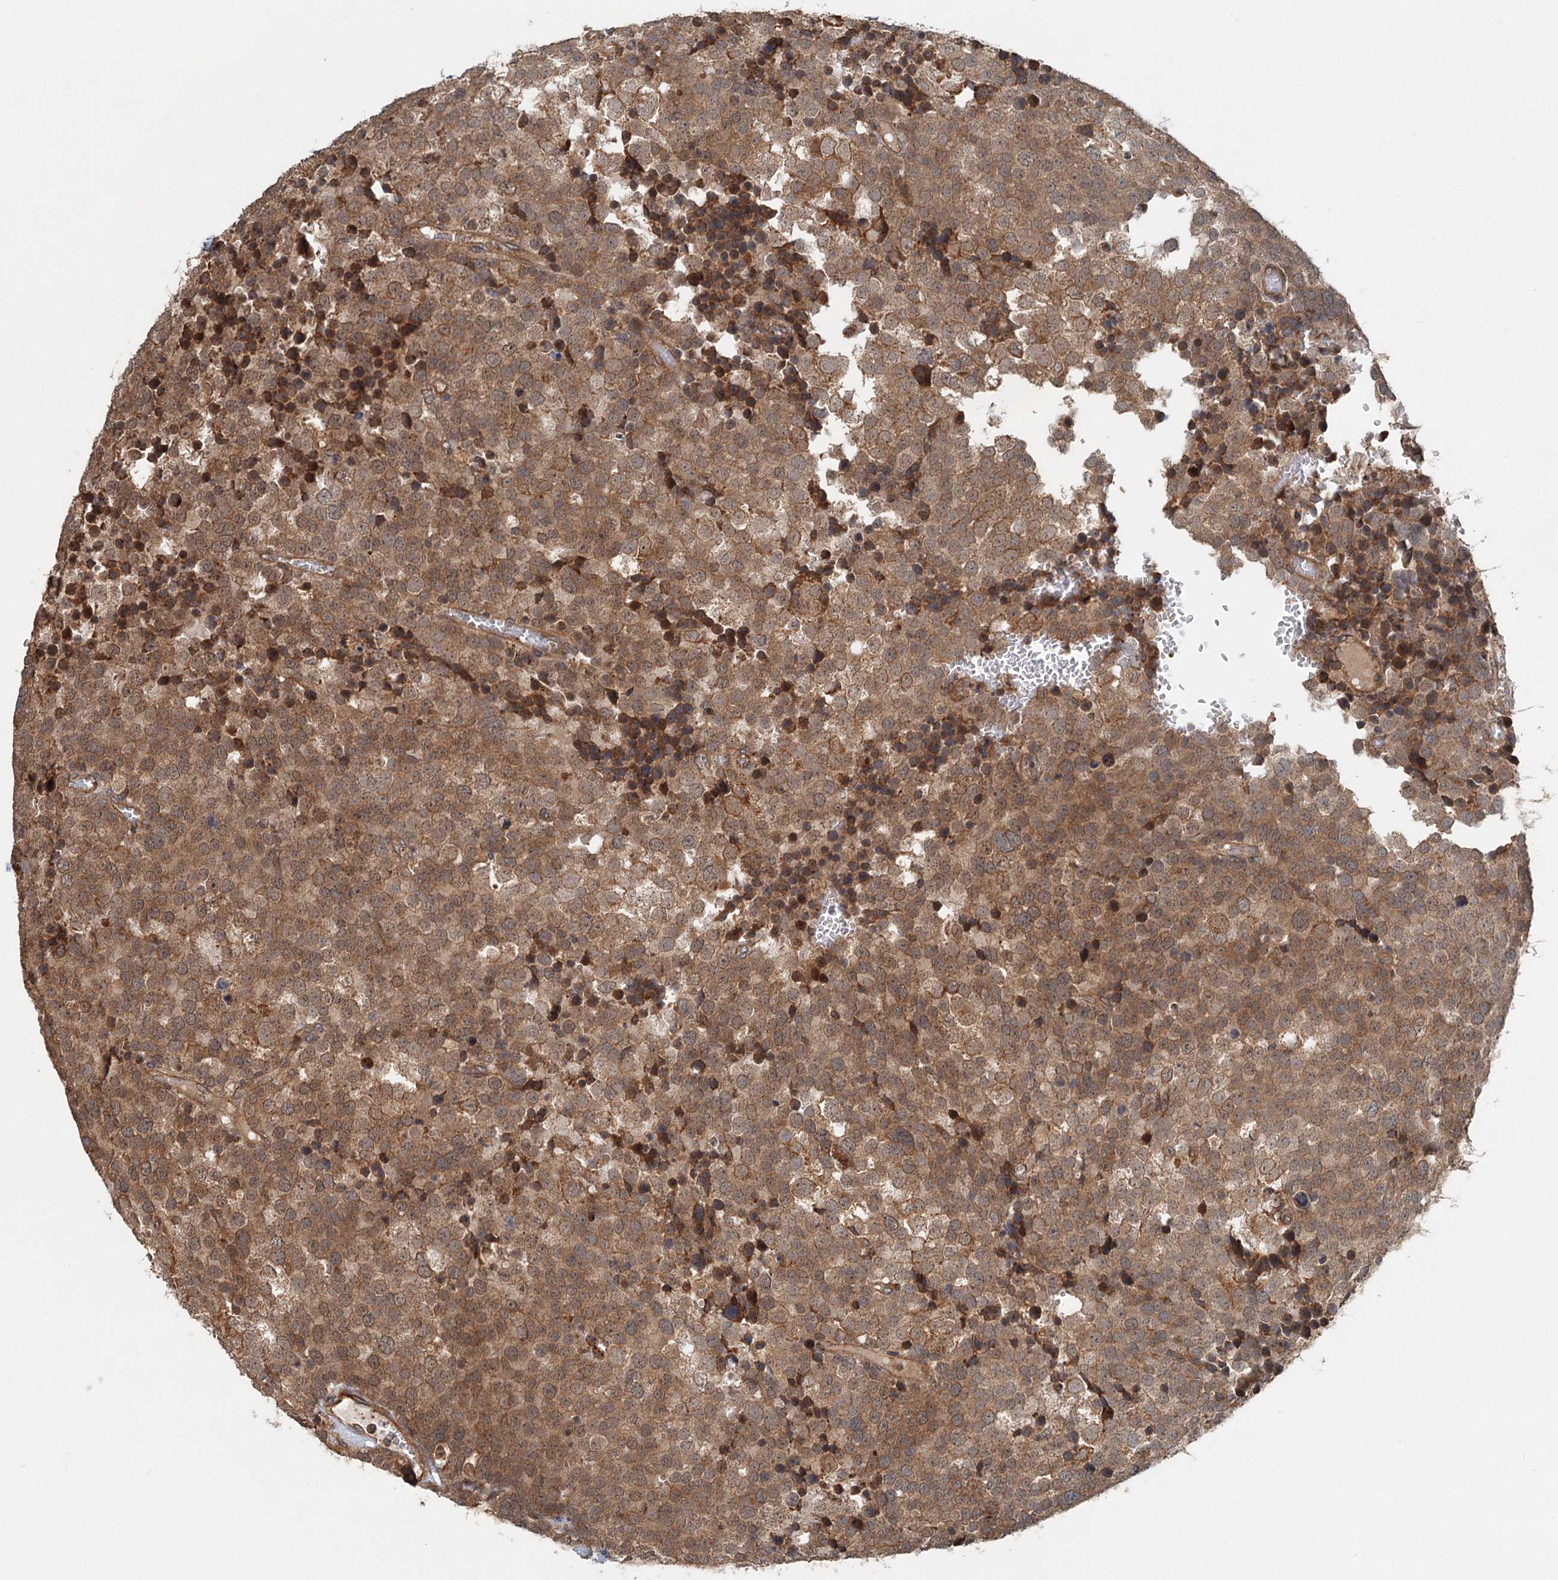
{"staining": {"intensity": "moderate", "quantity": ">75%", "location": "cytoplasmic/membranous"}, "tissue": "testis cancer", "cell_type": "Tumor cells", "image_type": "cancer", "snomed": [{"axis": "morphology", "description": "Seminoma, NOS"}, {"axis": "topography", "description": "Testis"}], "caption": "Protein expression analysis of testis cancer displays moderate cytoplasmic/membranous positivity in about >75% of tumor cells. (Stains: DAB in brown, nuclei in blue, Microscopy: brightfield microscopy at high magnification).", "gene": "ZNF527", "patient": {"sex": "male", "age": 71}}